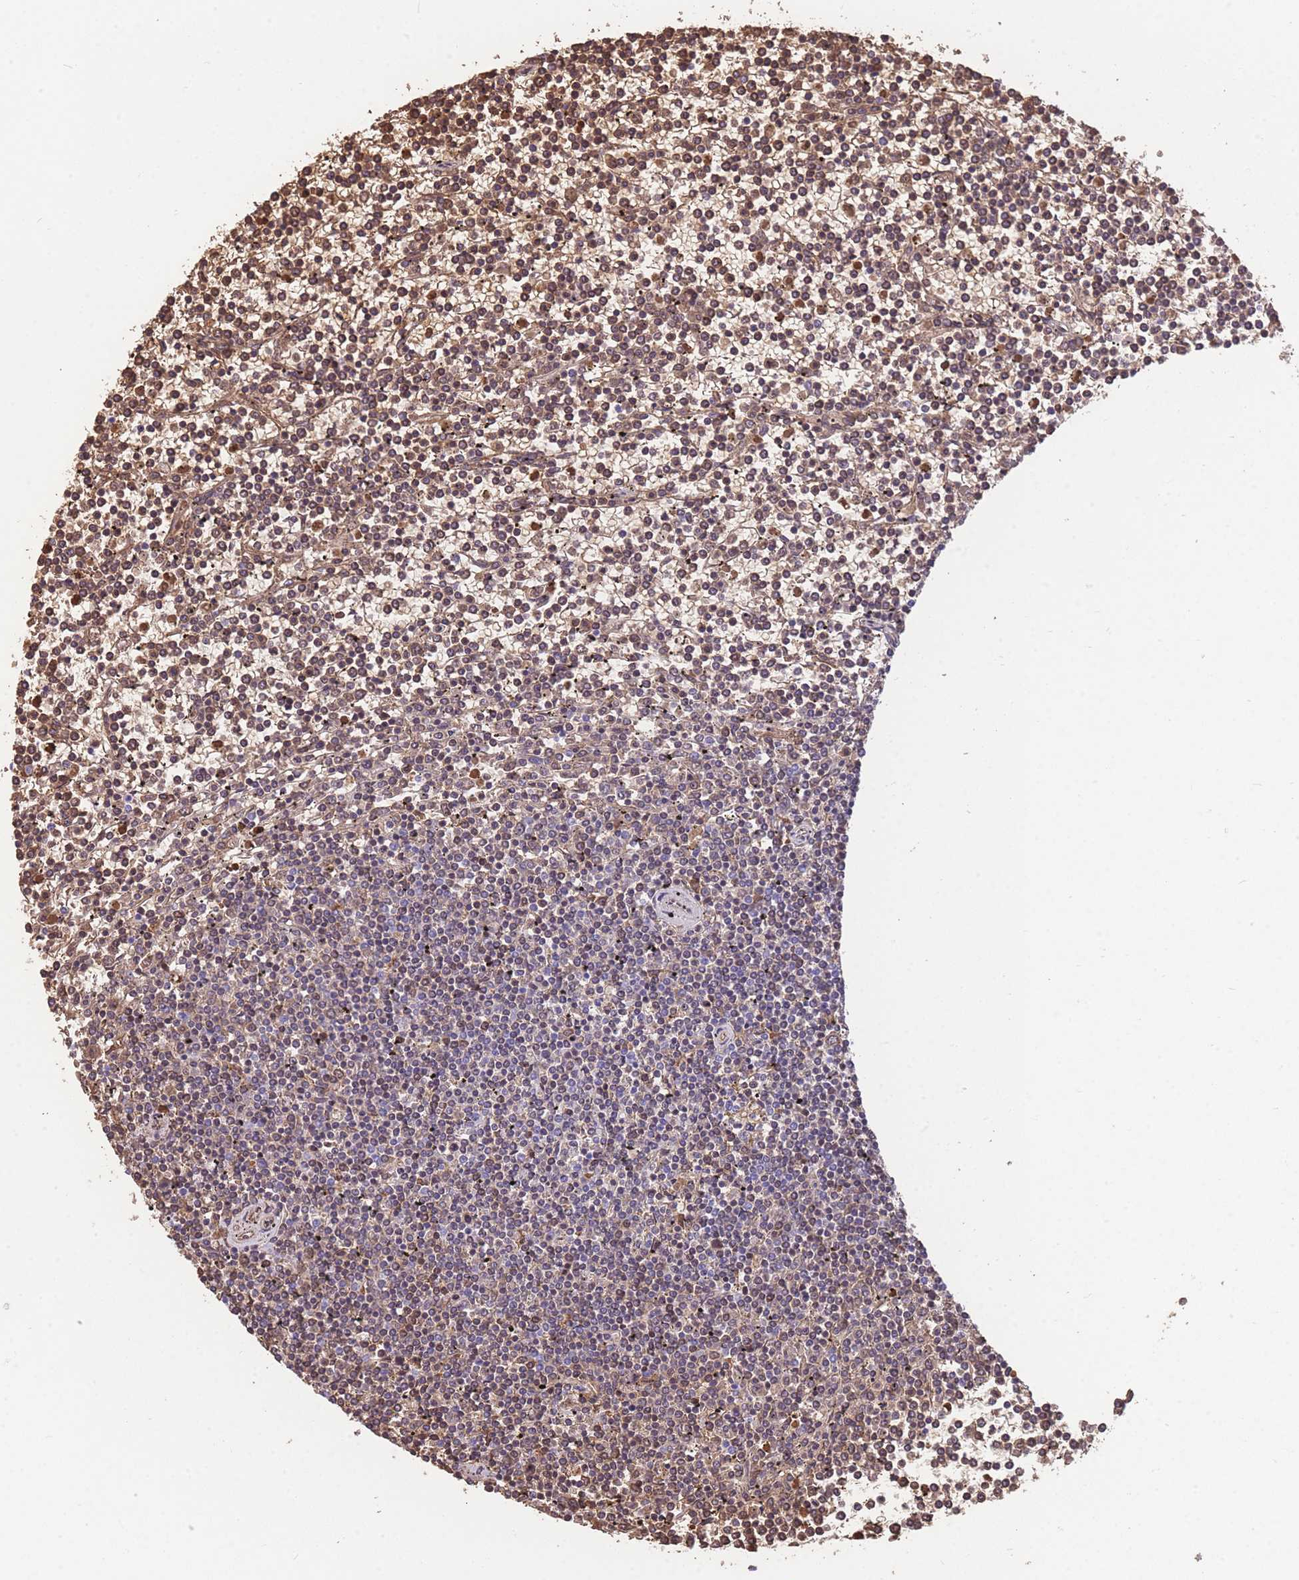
{"staining": {"intensity": "moderate", "quantity": "25%-75%", "location": "cytoplasmic/membranous"}, "tissue": "lymphoma", "cell_type": "Tumor cells", "image_type": "cancer", "snomed": [{"axis": "morphology", "description": "Malignant lymphoma, non-Hodgkin's type, Low grade"}, {"axis": "topography", "description": "Spleen"}], "caption": "An IHC image of tumor tissue is shown. Protein staining in brown shows moderate cytoplasmic/membranous positivity in lymphoma within tumor cells. The staining was performed using DAB (3,3'-diaminobenzidine), with brown indicating positive protein expression. Nuclei are stained blue with hematoxylin.", "gene": "ANKRD53", "patient": {"sex": "female", "age": 19}}